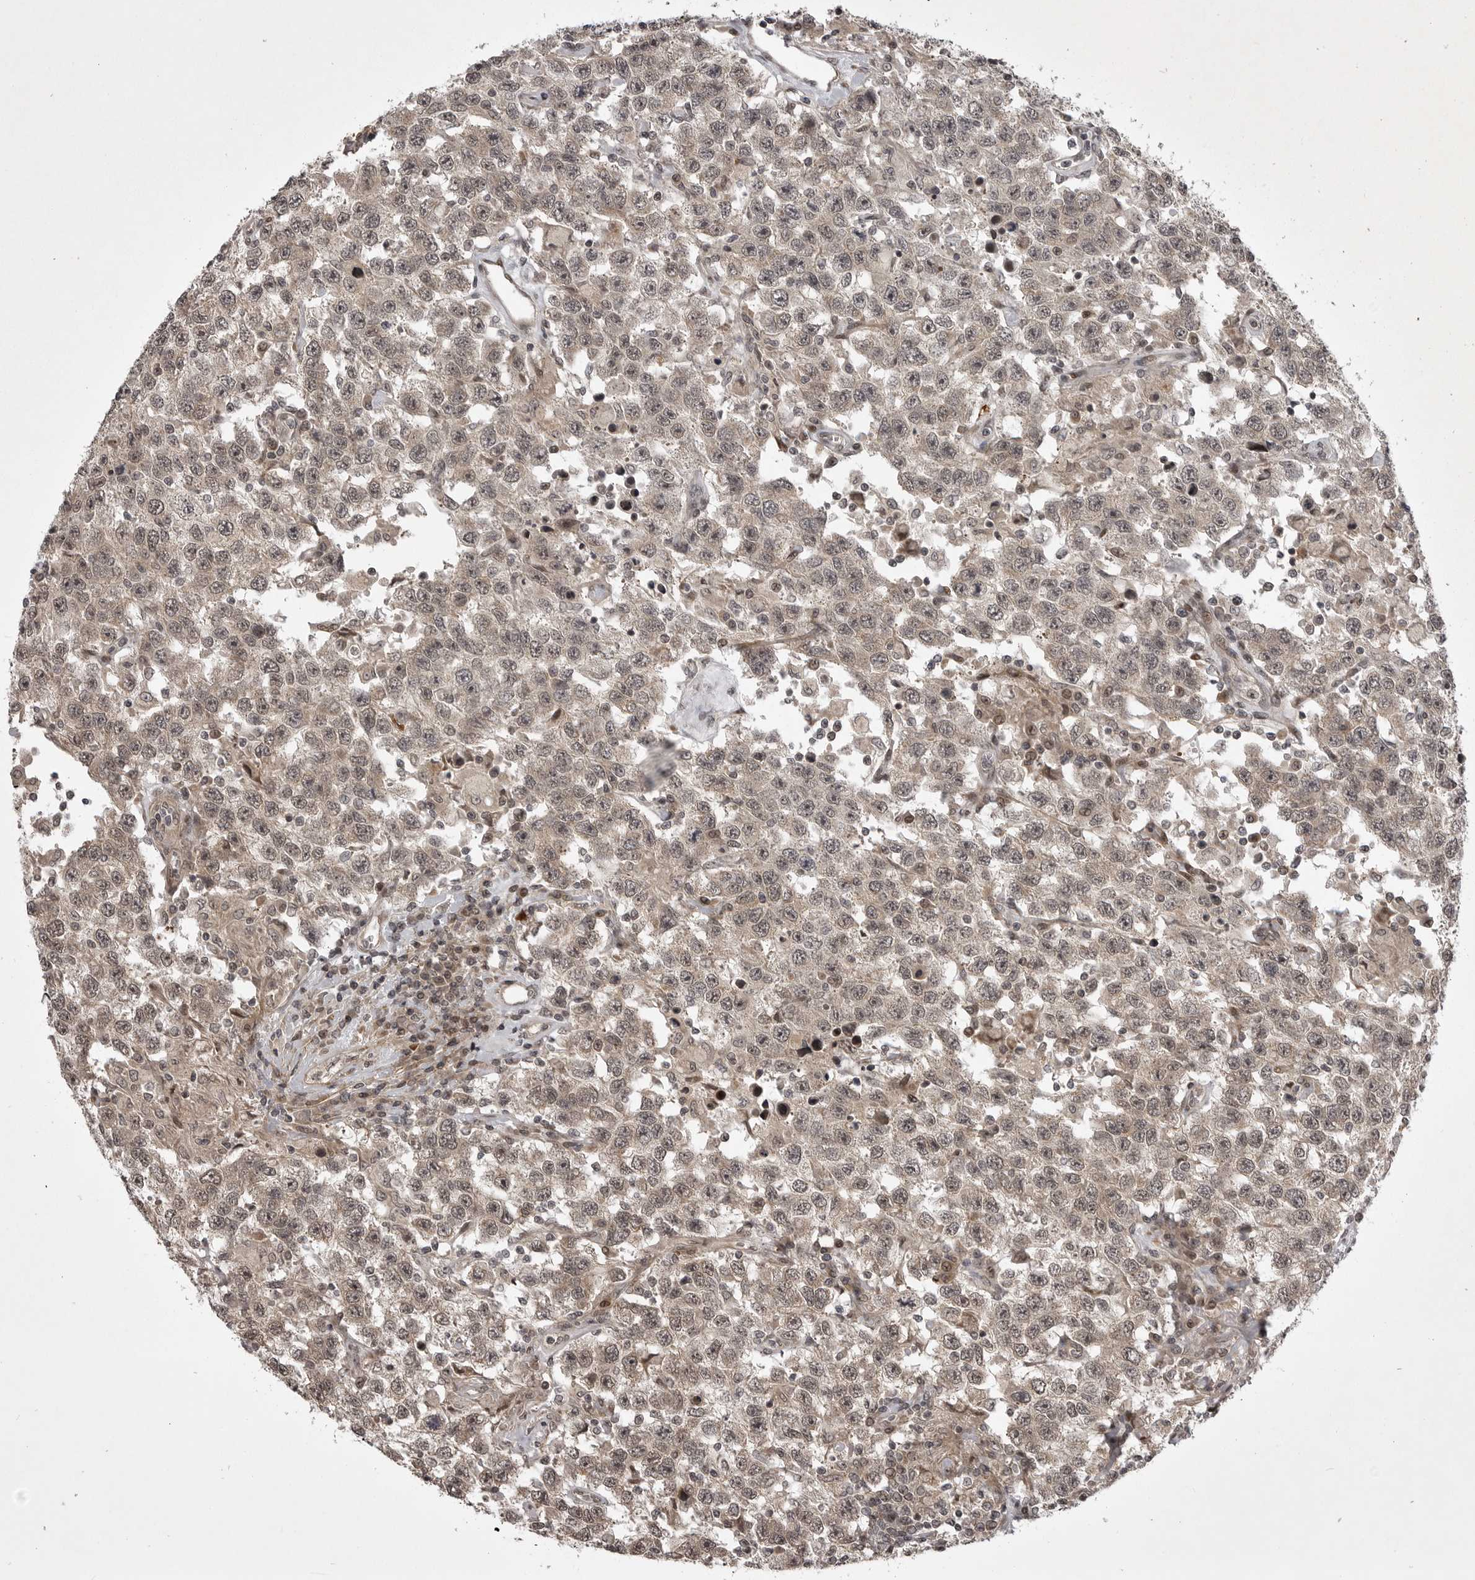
{"staining": {"intensity": "weak", "quantity": ">75%", "location": "cytoplasmic/membranous,nuclear"}, "tissue": "testis cancer", "cell_type": "Tumor cells", "image_type": "cancer", "snomed": [{"axis": "morphology", "description": "Seminoma, NOS"}, {"axis": "topography", "description": "Testis"}], "caption": "This is a photomicrograph of immunohistochemistry staining of testis seminoma, which shows weak positivity in the cytoplasmic/membranous and nuclear of tumor cells.", "gene": "SNX16", "patient": {"sex": "male", "age": 41}}